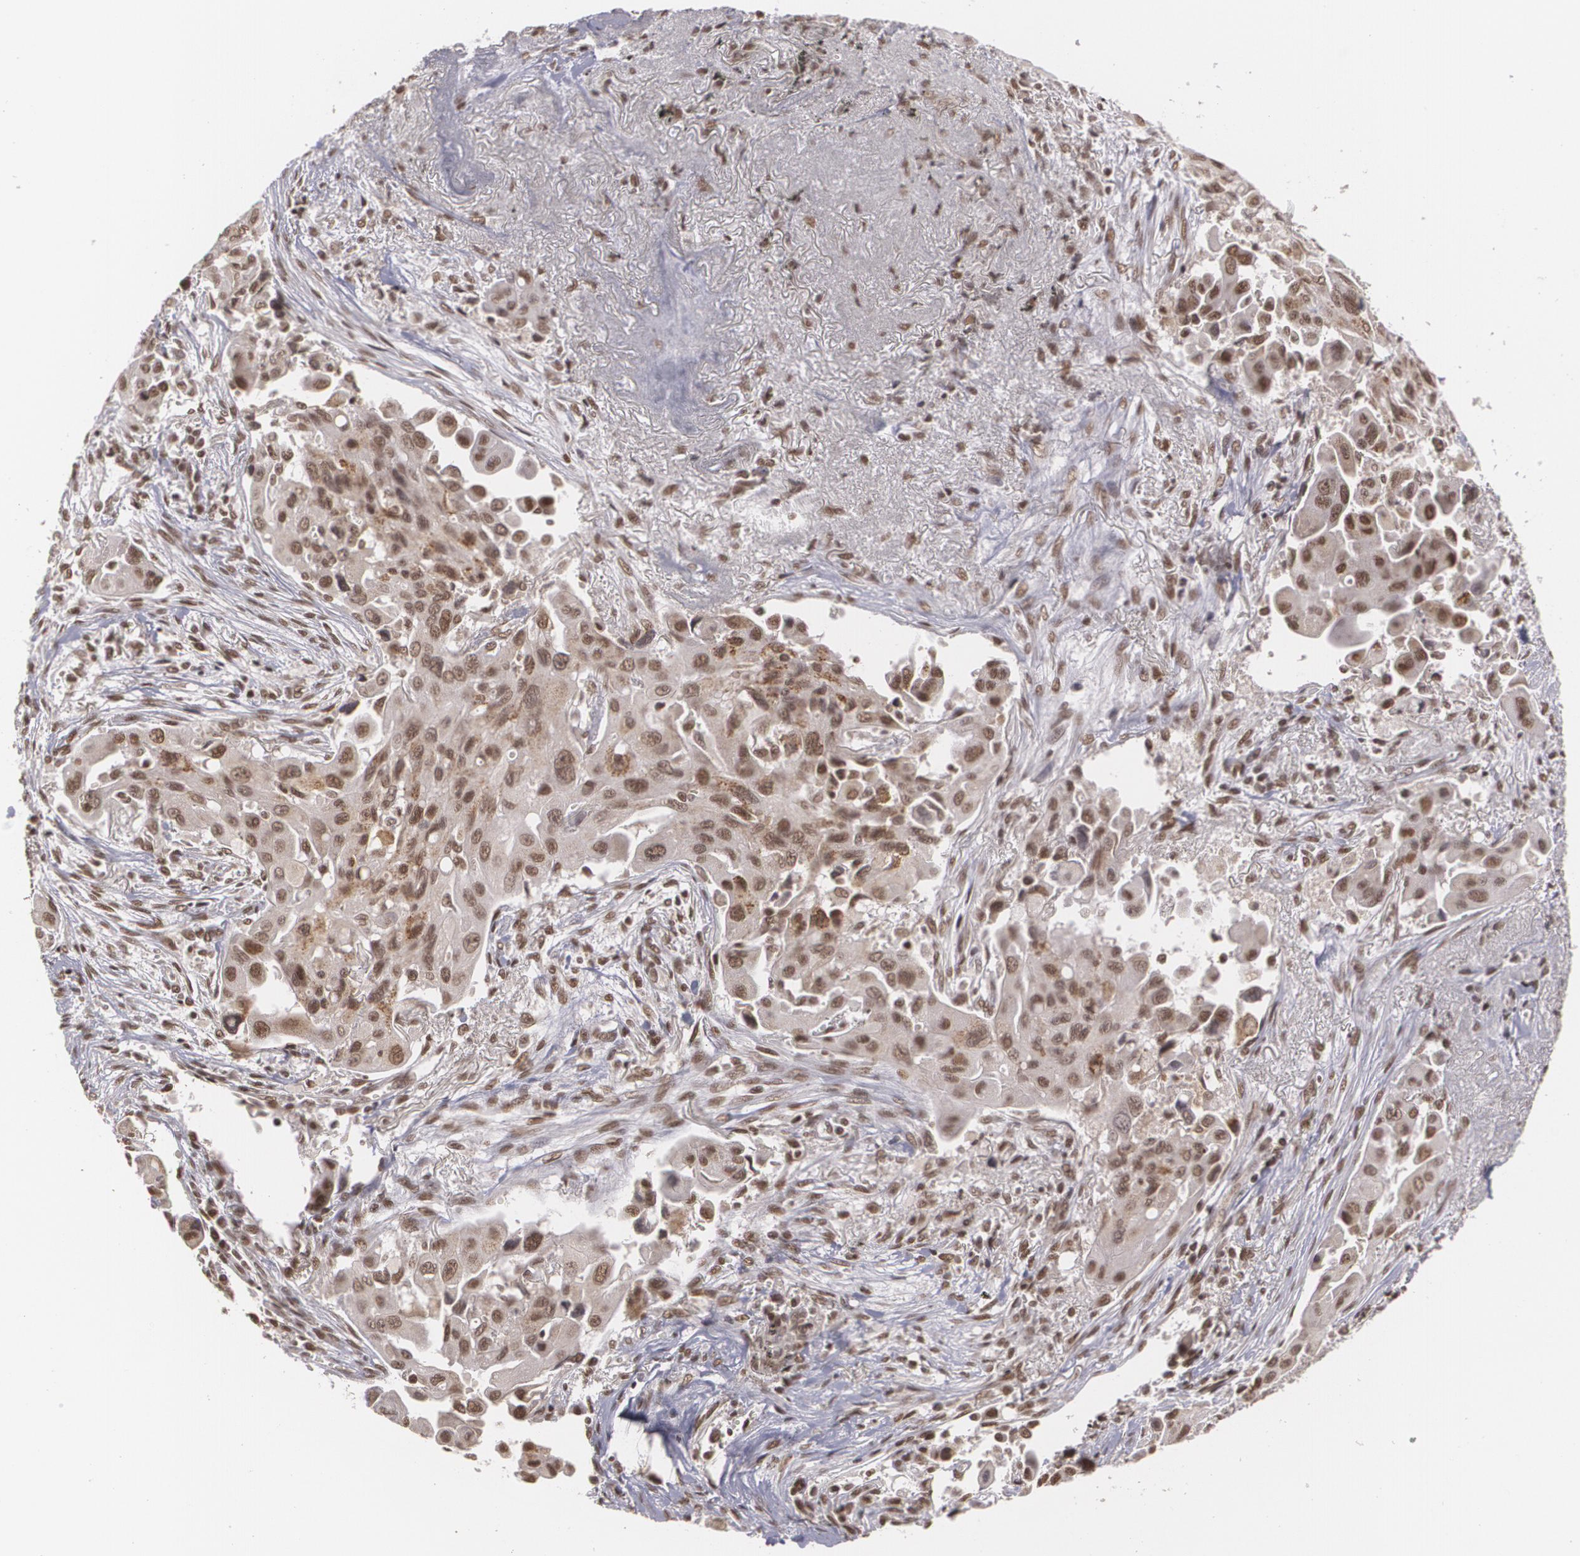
{"staining": {"intensity": "moderate", "quantity": ">75%", "location": "nuclear"}, "tissue": "lung cancer", "cell_type": "Tumor cells", "image_type": "cancer", "snomed": [{"axis": "morphology", "description": "Adenocarcinoma, NOS"}, {"axis": "topography", "description": "Lung"}], "caption": "Lung adenocarcinoma was stained to show a protein in brown. There is medium levels of moderate nuclear expression in approximately >75% of tumor cells.", "gene": "RXRB", "patient": {"sex": "male", "age": 68}}